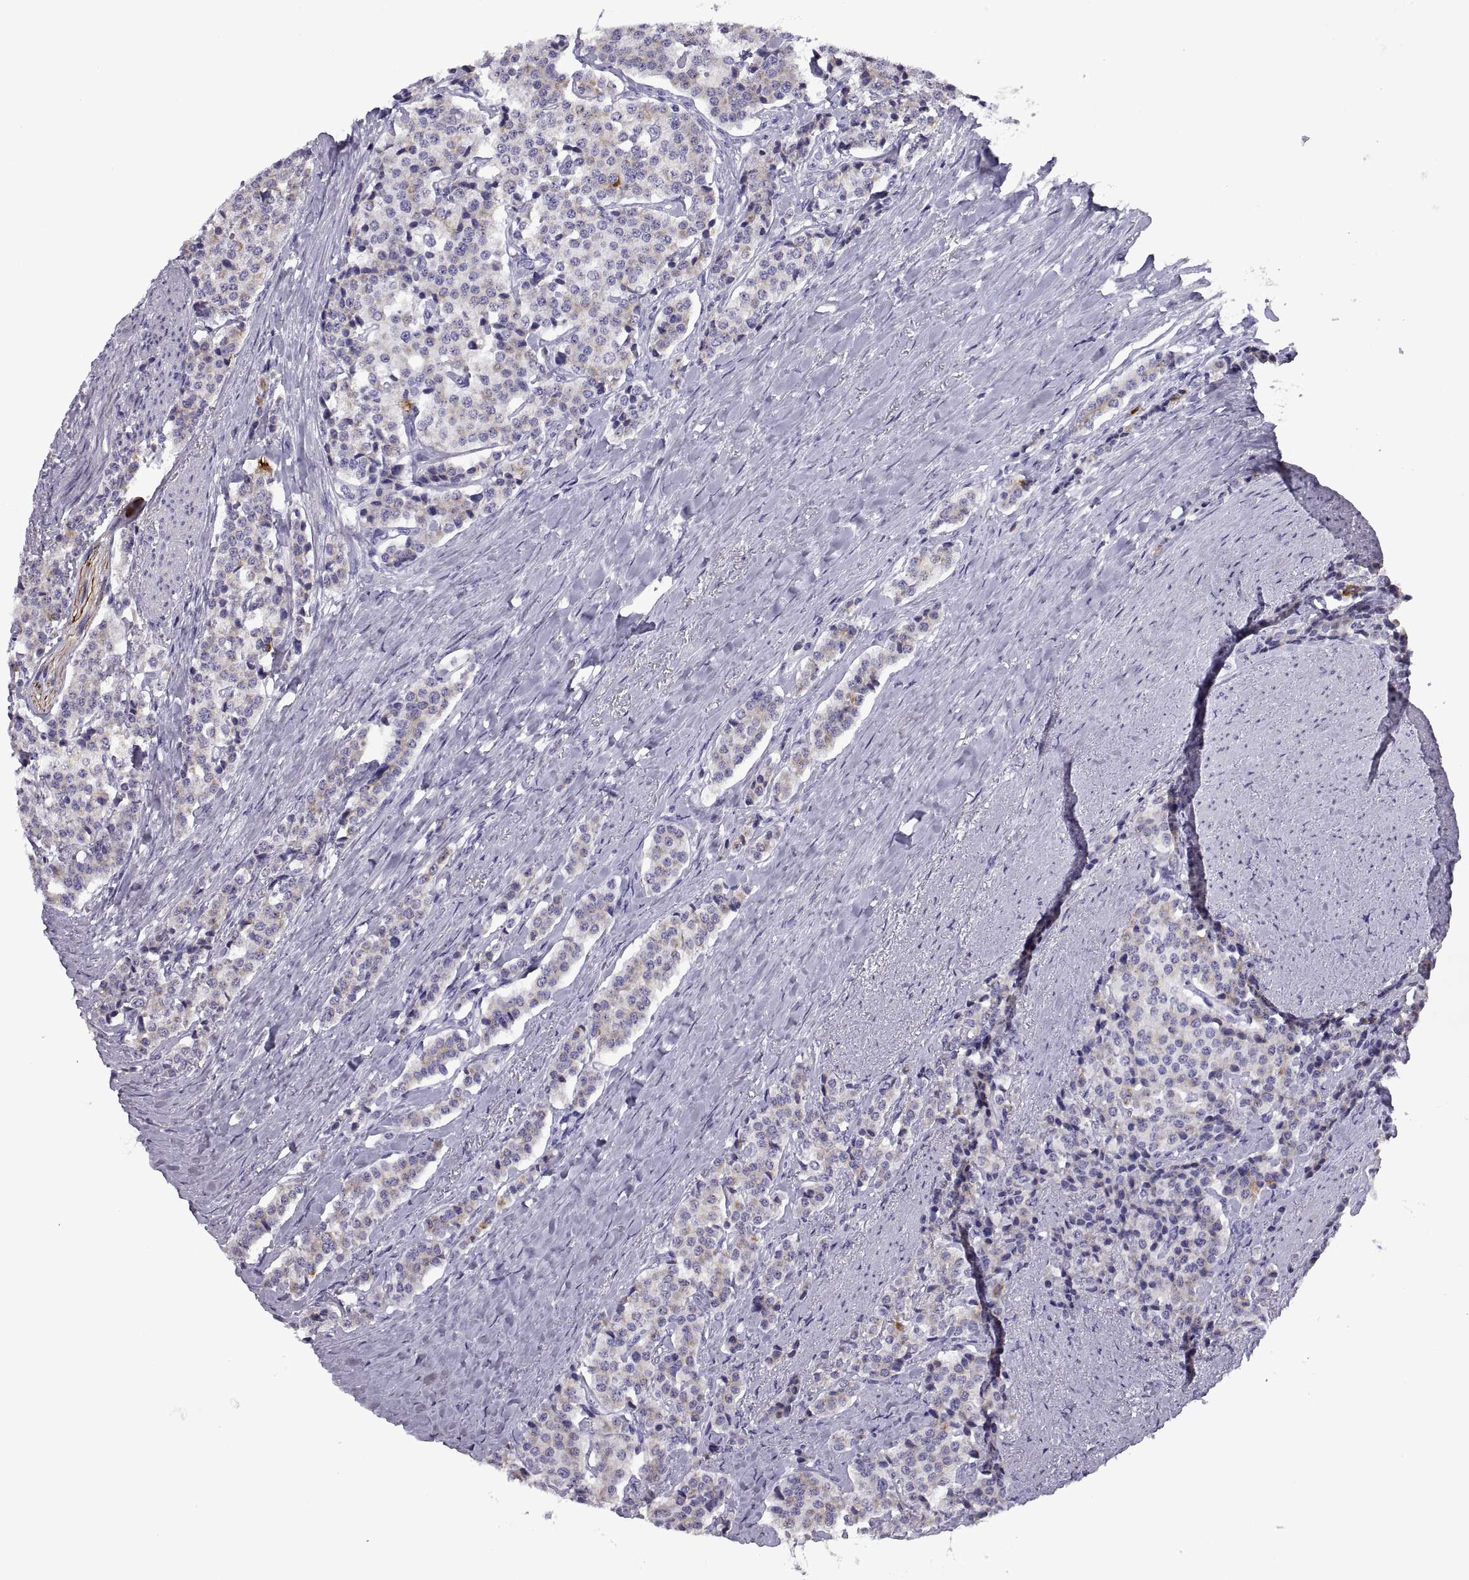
{"staining": {"intensity": "weak", "quantity": "25%-75%", "location": "cytoplasmic/membranous"}, "tissue": "carcinoid", "cell_type": "Tumor cells", "image_type": "cancer", "snomed": [{"axis": "morphology", "description": "Carcinoid, malignant, NOS"}, {"axis": "topography", "description": "Small intestine"}], "caption": "About 25%-75% of tumor cells in carcinoid (malignant) show weak cytoplasmic/membranous protein positivity as visualized by brown immunohistochemical staining.", "gene": "RGS20", "patient": {"sex": "female", "age": 58}}